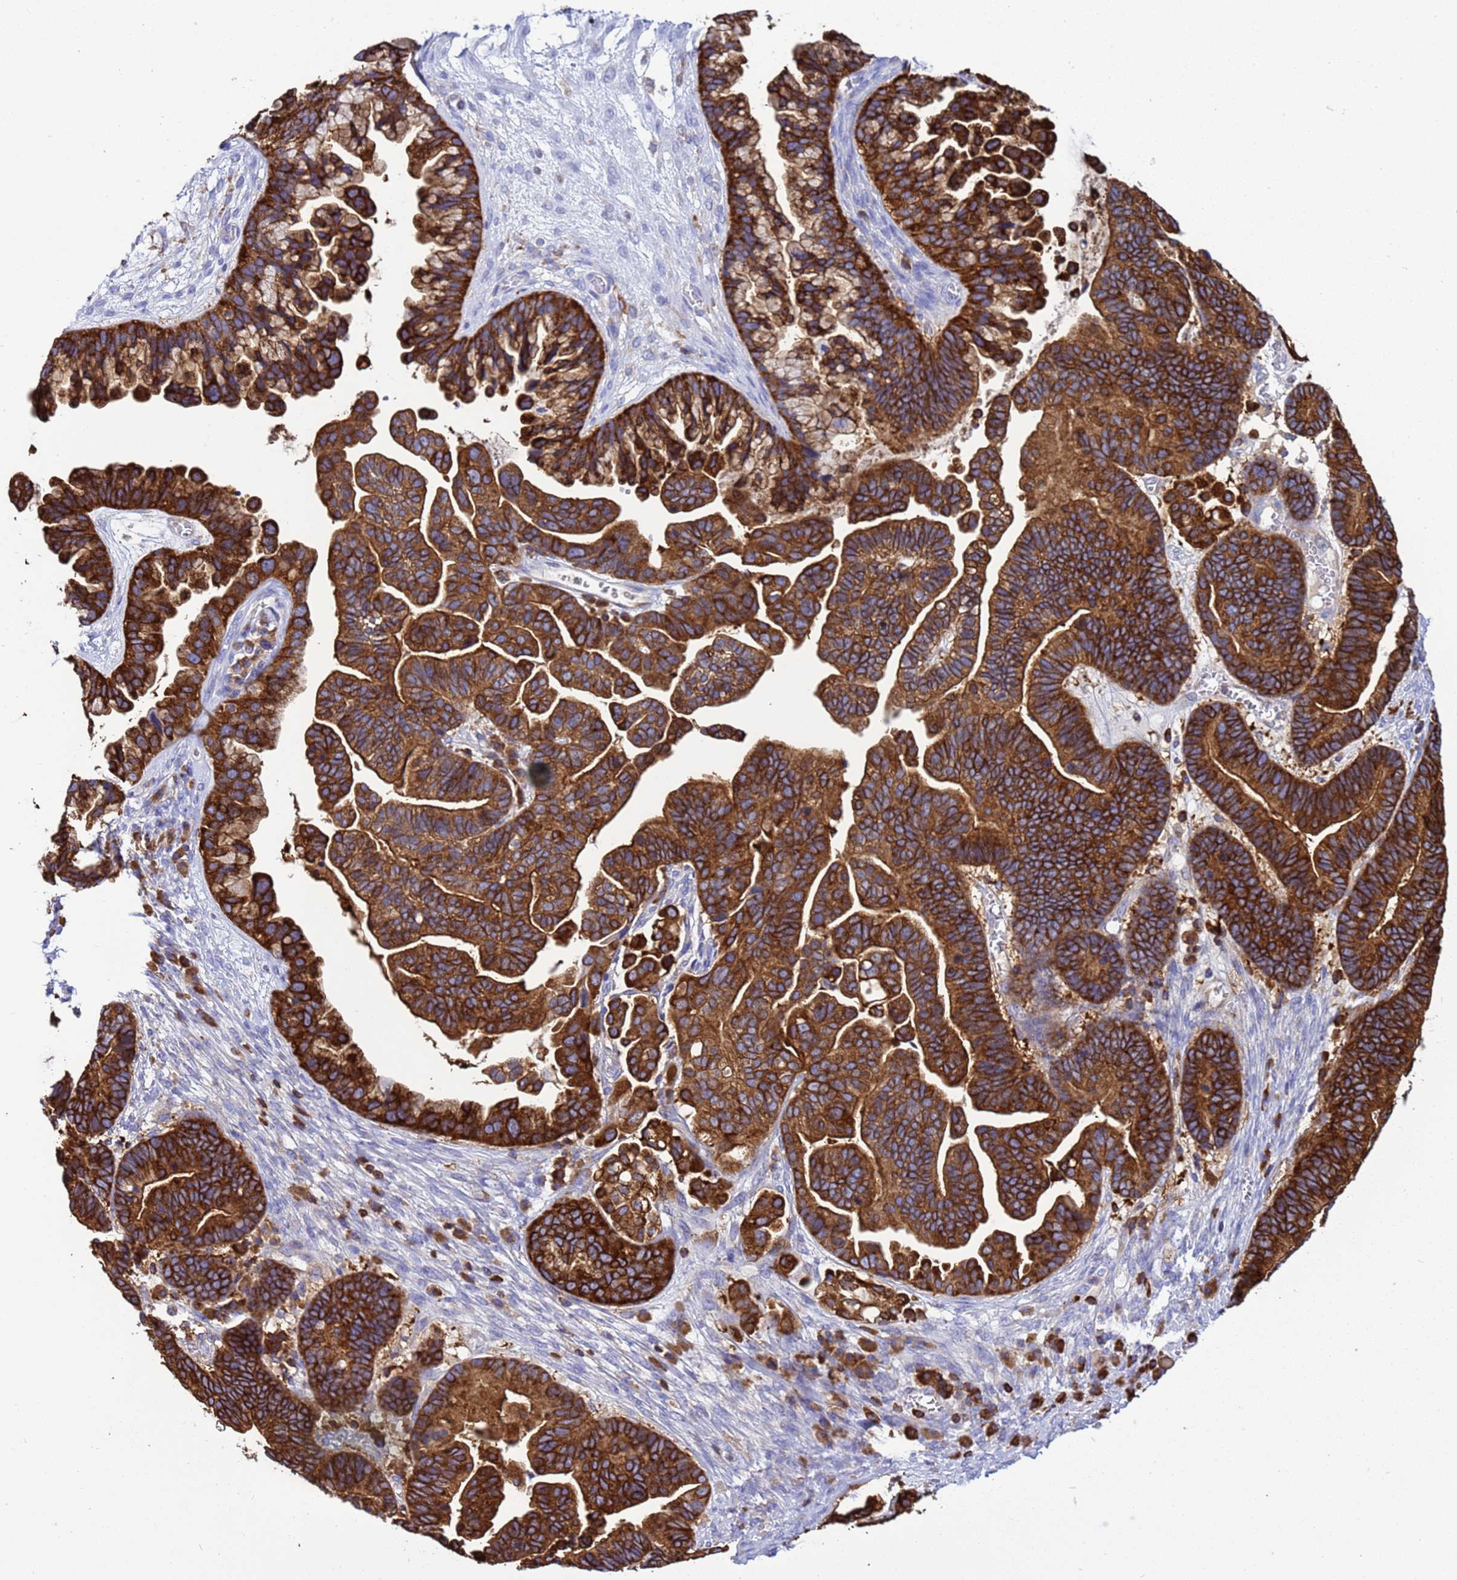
{"staining": {"intensity": "strong", "quantity": ">75%", "location": "cytoplasmic/membranous"}, "tissue": "ovarian cancer", "cell_type": "Tumor cells", "image_type": "cancer", "snomed": [{"axis": "morphology", "description": "Cystadenocarcinoma, serous, NOS"}, {"axis": "topography", "description": "Ovary"}], "caption": "Immunohistochemistry photomicrograph of human ovarian cancer (serous cystadenocarcinoma) stained for a protein (brown), which exhibits high levels of strong cytoplasmic/membranous positivity in about >75% of tumor cells.", "gene": "EZR", "patient": {"sex": "female", "age": 56}}